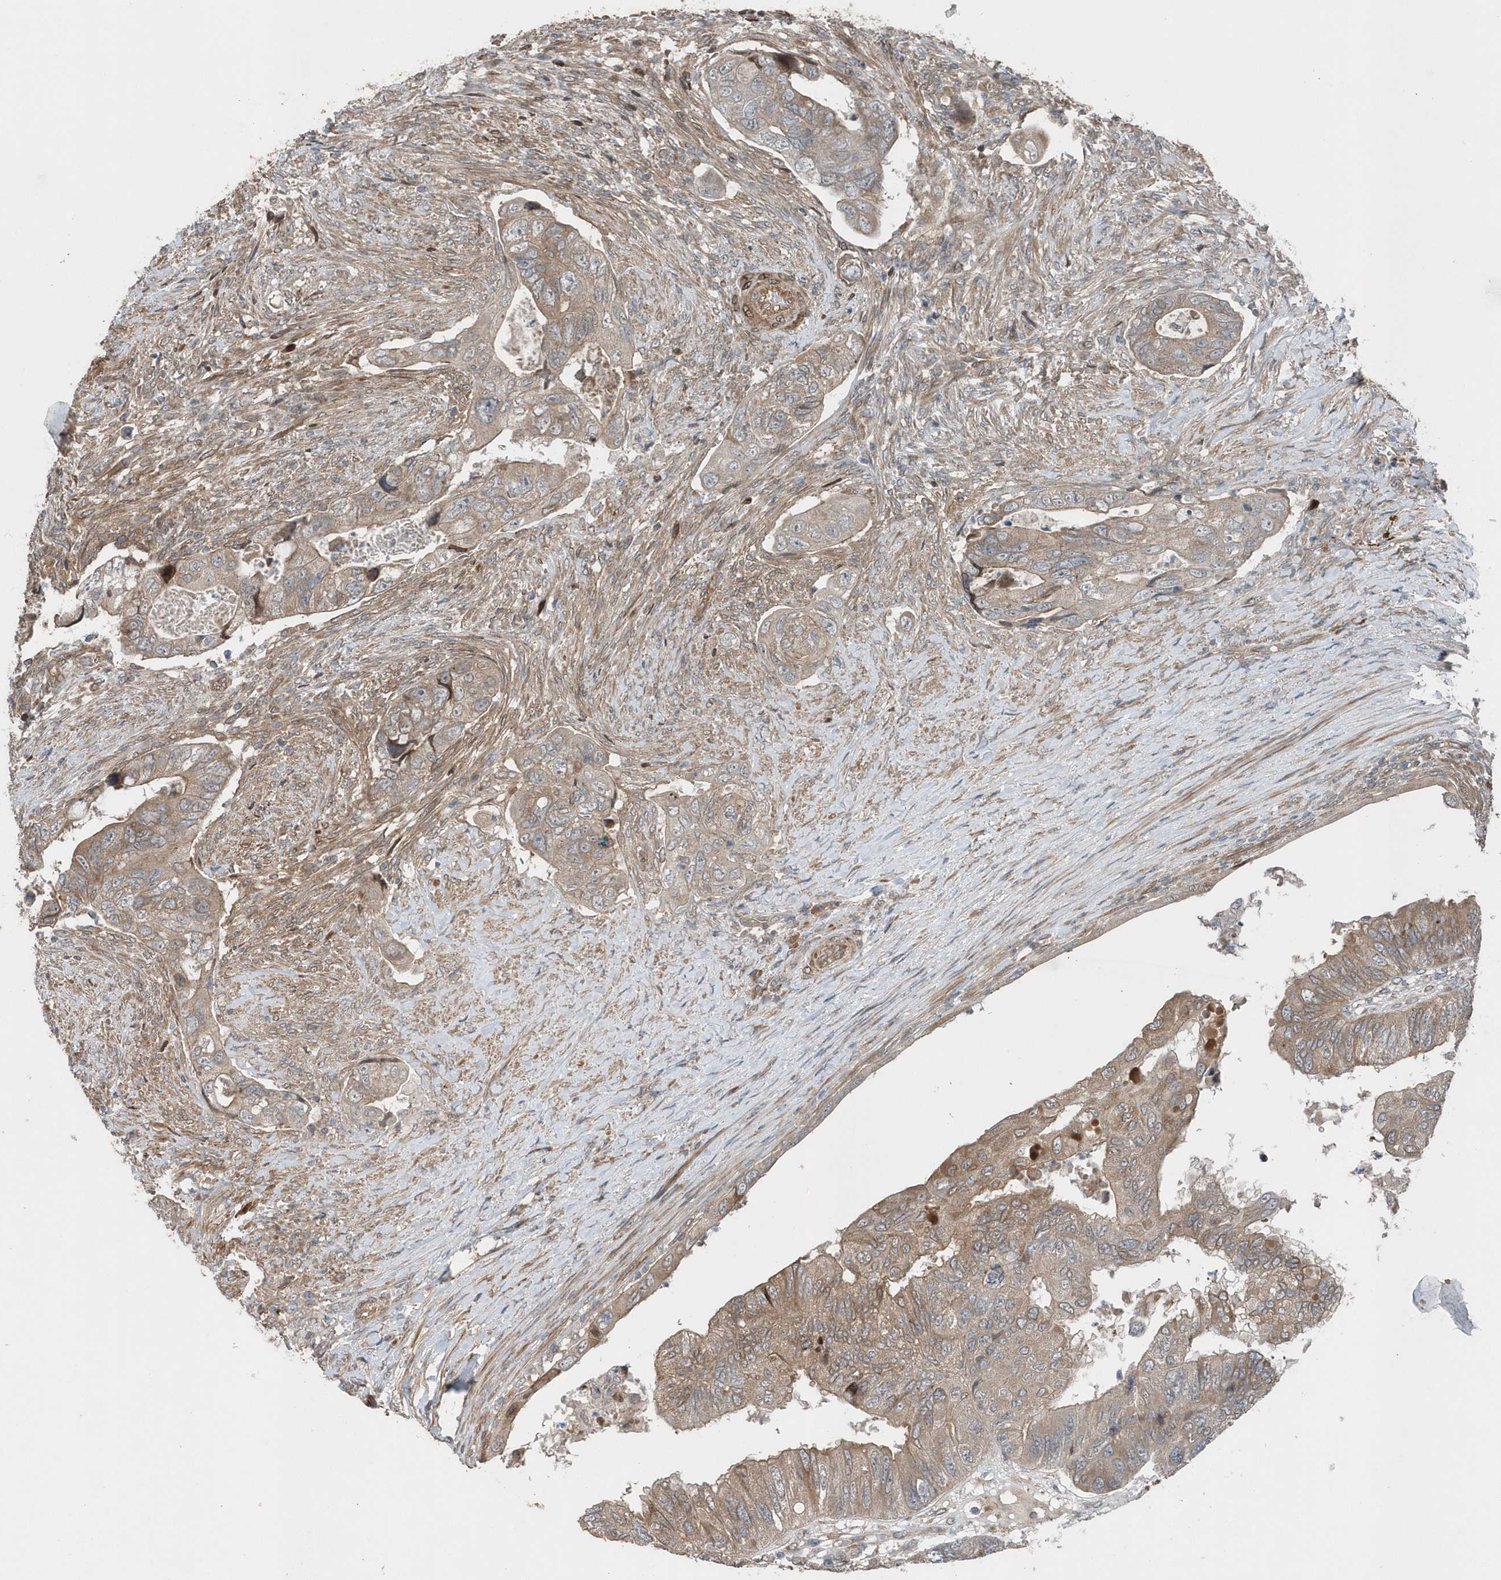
{"staining": {"intensity": "weak", "quantity": ">75%", "location": "cytoplasmic/membranous"}, "tissue": "colorectal cancer", "cell_type": "Tumor cells", "image_type": "cancer", "snomed": [{"axis": "morphology", "description": "Adenocarcinoma, NOS"}, {"axis": "topography", "description": "Rectum"}], "caption": "Protein analysis of colorectal cancer tissue displays weak cytoplasmic/membranous positivity in approximately >75% of tumor cells.", "gene": "MCC", "patient": {"sex": "male", "age": 63}}